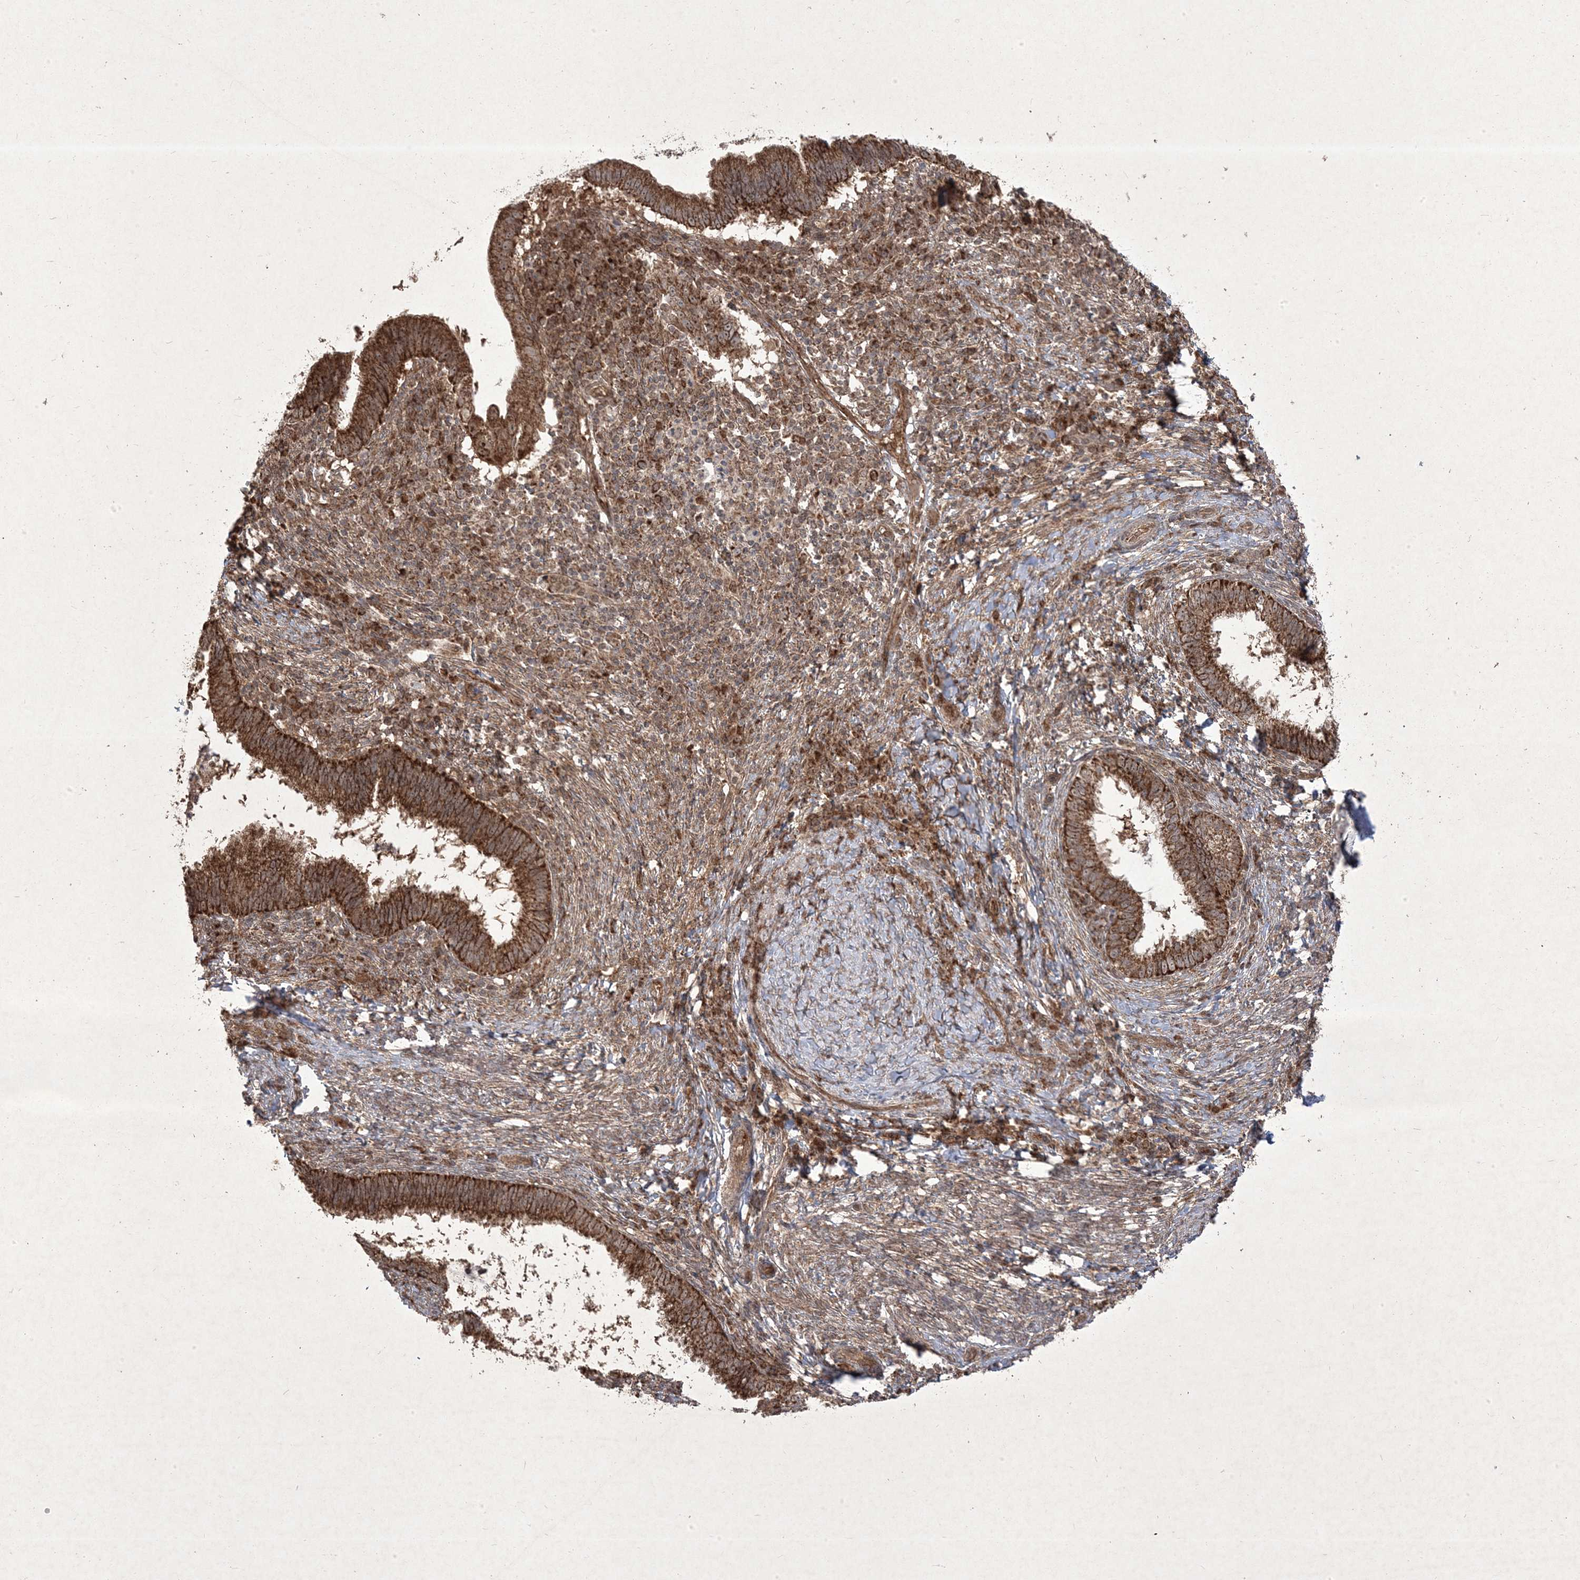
{"staining": {"intensity": "moderate", "quantity": ">75%", "location": "cytoplasmic/membranous,nuclear"}, "tissue": "cervical cancer", "cell_type": "Tumor cells", "image_type": "cancer", "snomed": [{"axis": "morphology", "description": "Adenocarcinoma, NOS"}, {"axis": "topography", "description": "Cervix"}], "caption": "The image shows staining of adenocarcinoma (cervical), revealing moderate cytoplasmic/membranous and nuclear protein positivity (brown color) within tumor cells.", "gene": "PLEKHM2", "patient": {"sex": "female", "age": 36}}